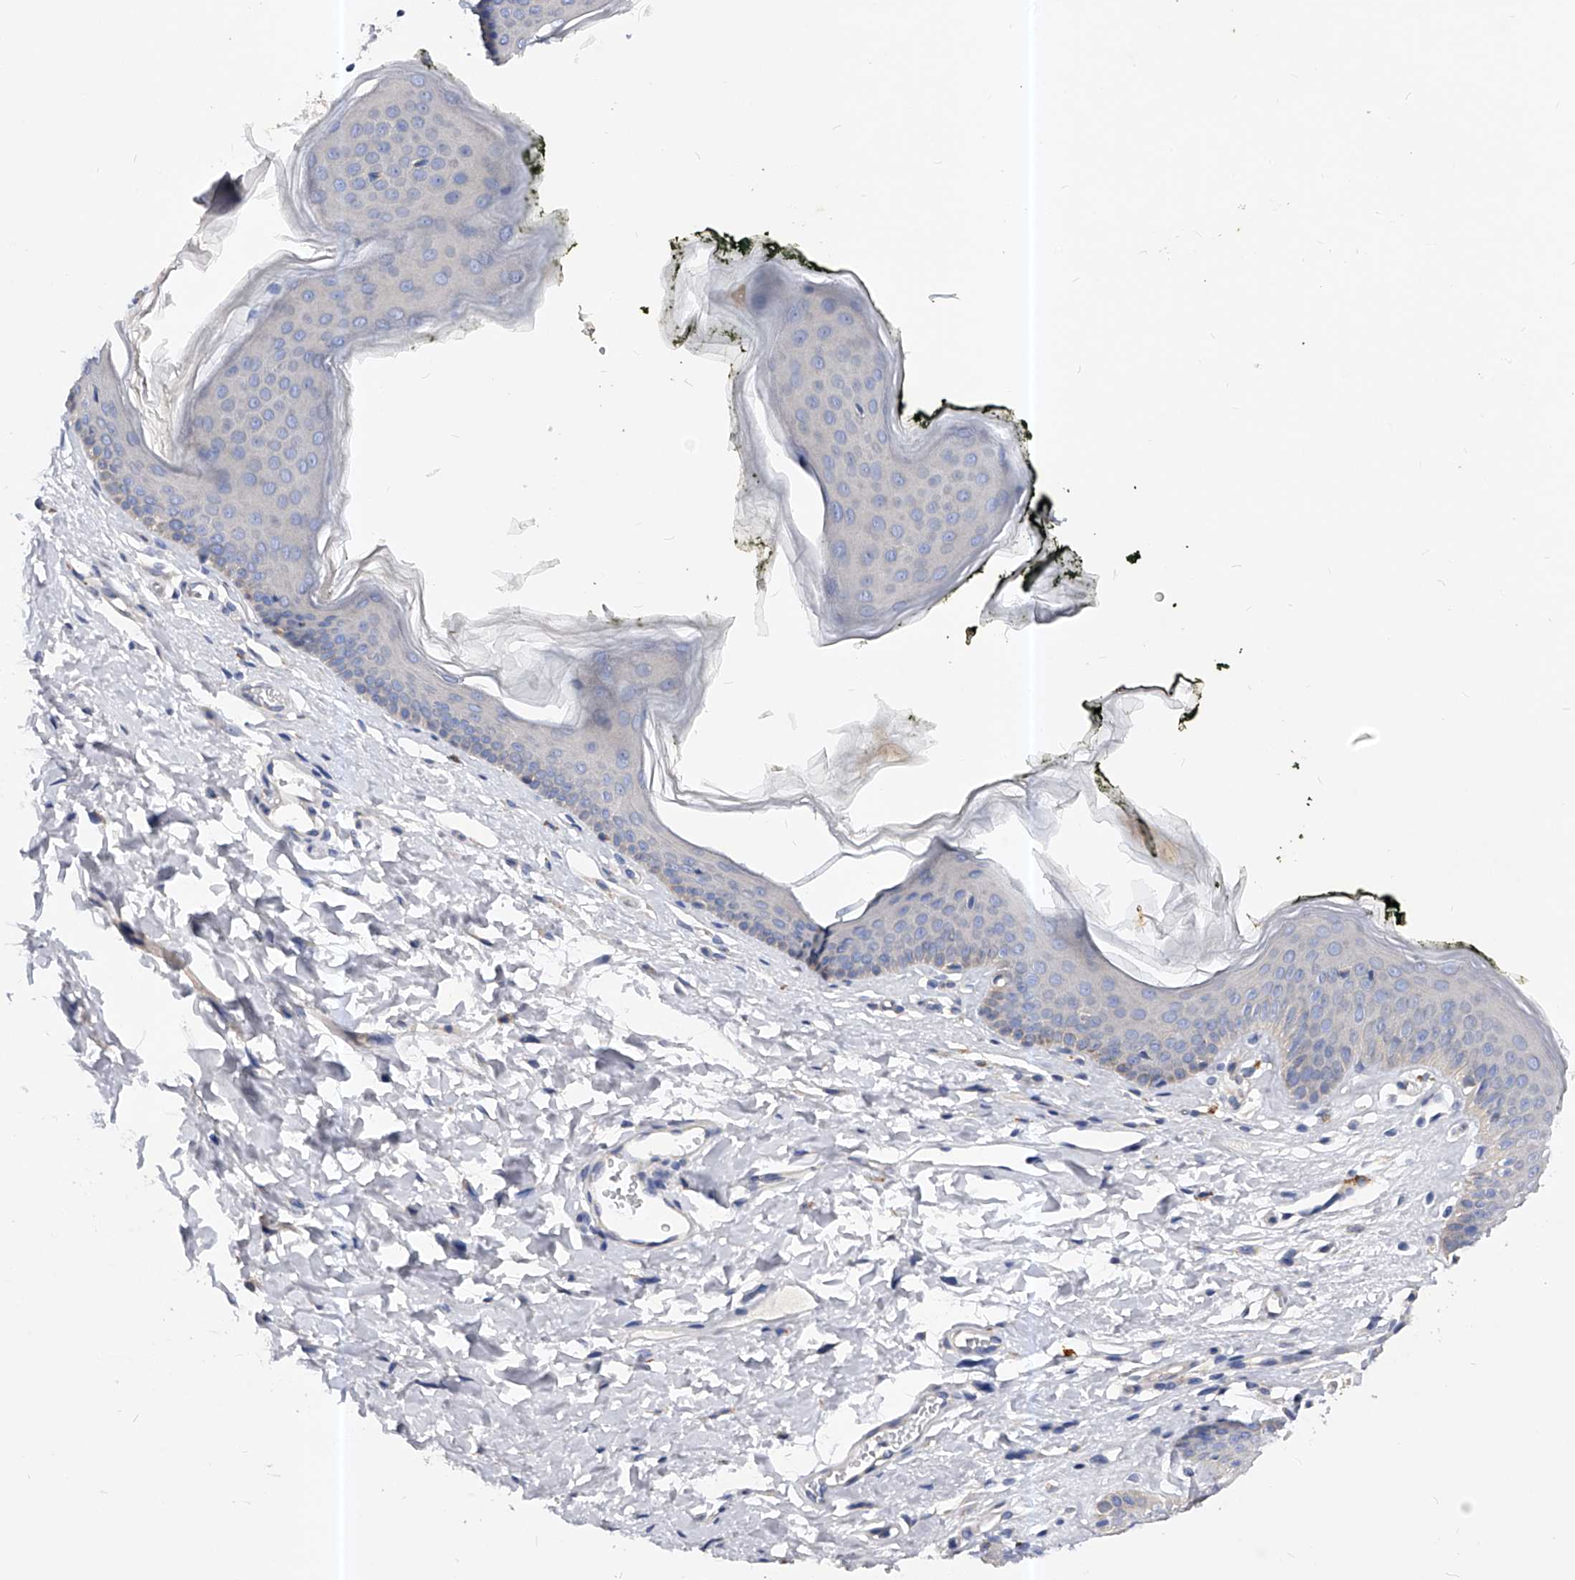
{"staining": {"intensity": "weak", "quantity": "<25%", "location": "cytoplasmic/membranous"}, "tissue": "skin", "cell_type": "Epidermal cells", "image_type": "normal", "snomed": [{"axis": "morphology", "description": "Normal tissue, NOS"}, {"axis": "morphology", "description": "Inflammation, NOS"}, {"axis": "topography", "description": "Vulva"}], "caption": "Protein analysis of unremarkable skin displays no significant staining in epidermal cells.", "gene": "PPP5C", "patient": {"sex": "female", "age": 84}}